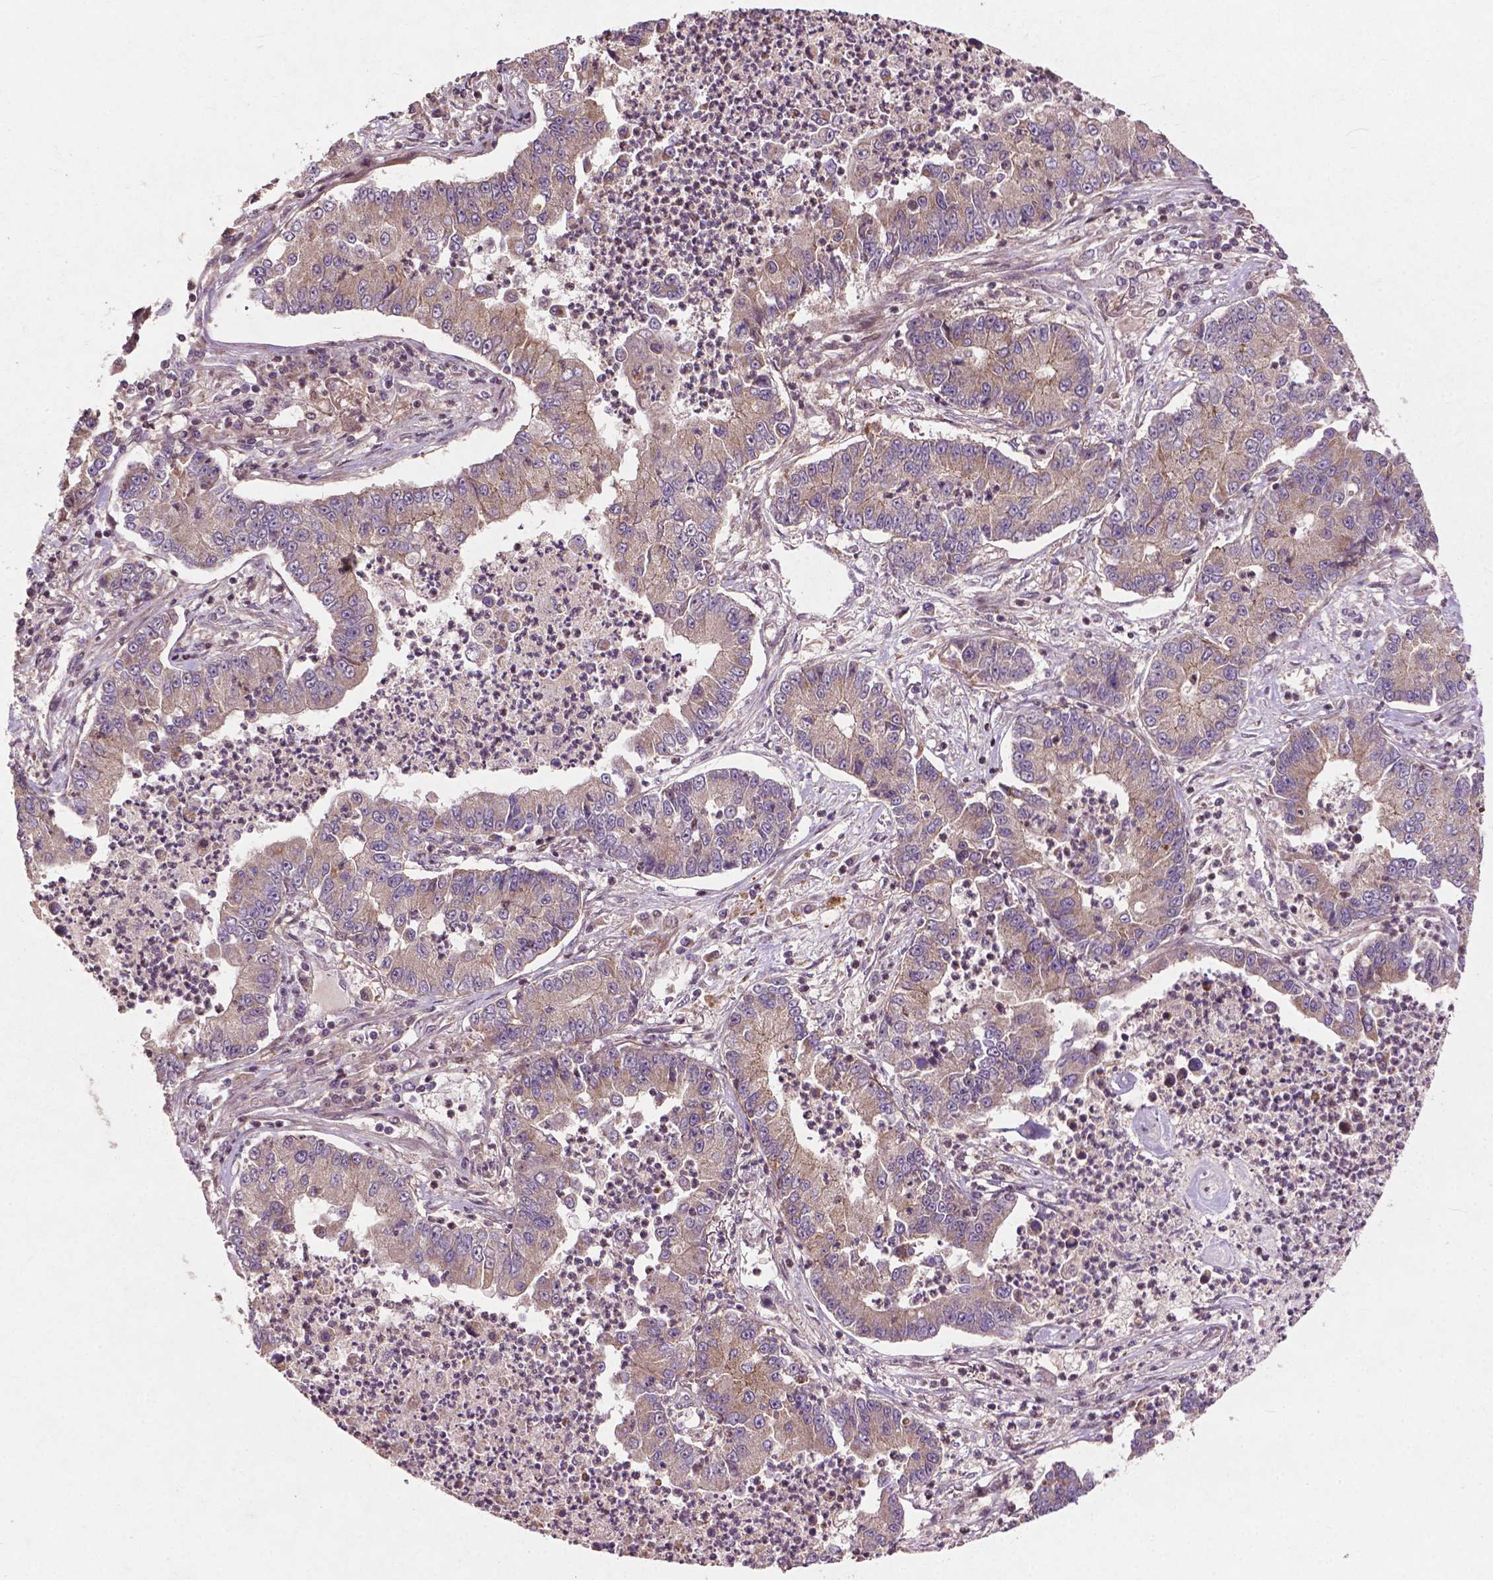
{"staining": {"intensity": "weak", "quantity": "25%-75%", "location": "cytoplasmic/membranous"}, "tissue": "lung cancer", "cell_type": "Tumor cells", "image_type": "cancer", "snomed": [{"axis": "morphology", "description": "Adenocarcinoma, NOS"}, {"axis": "topography", "description": "Lung"}], "caption": "Weak cytoplasmic/membranous expression is seen in about 25%-75% of tumor cells in lung cancer. The protein is stained brown, and the nuclei are stained in blue (DAB IHC with brightfield microscopy, high magnification).", "gene": "B3GALNT2", "patient": {"sex": "female", "age": 57}}